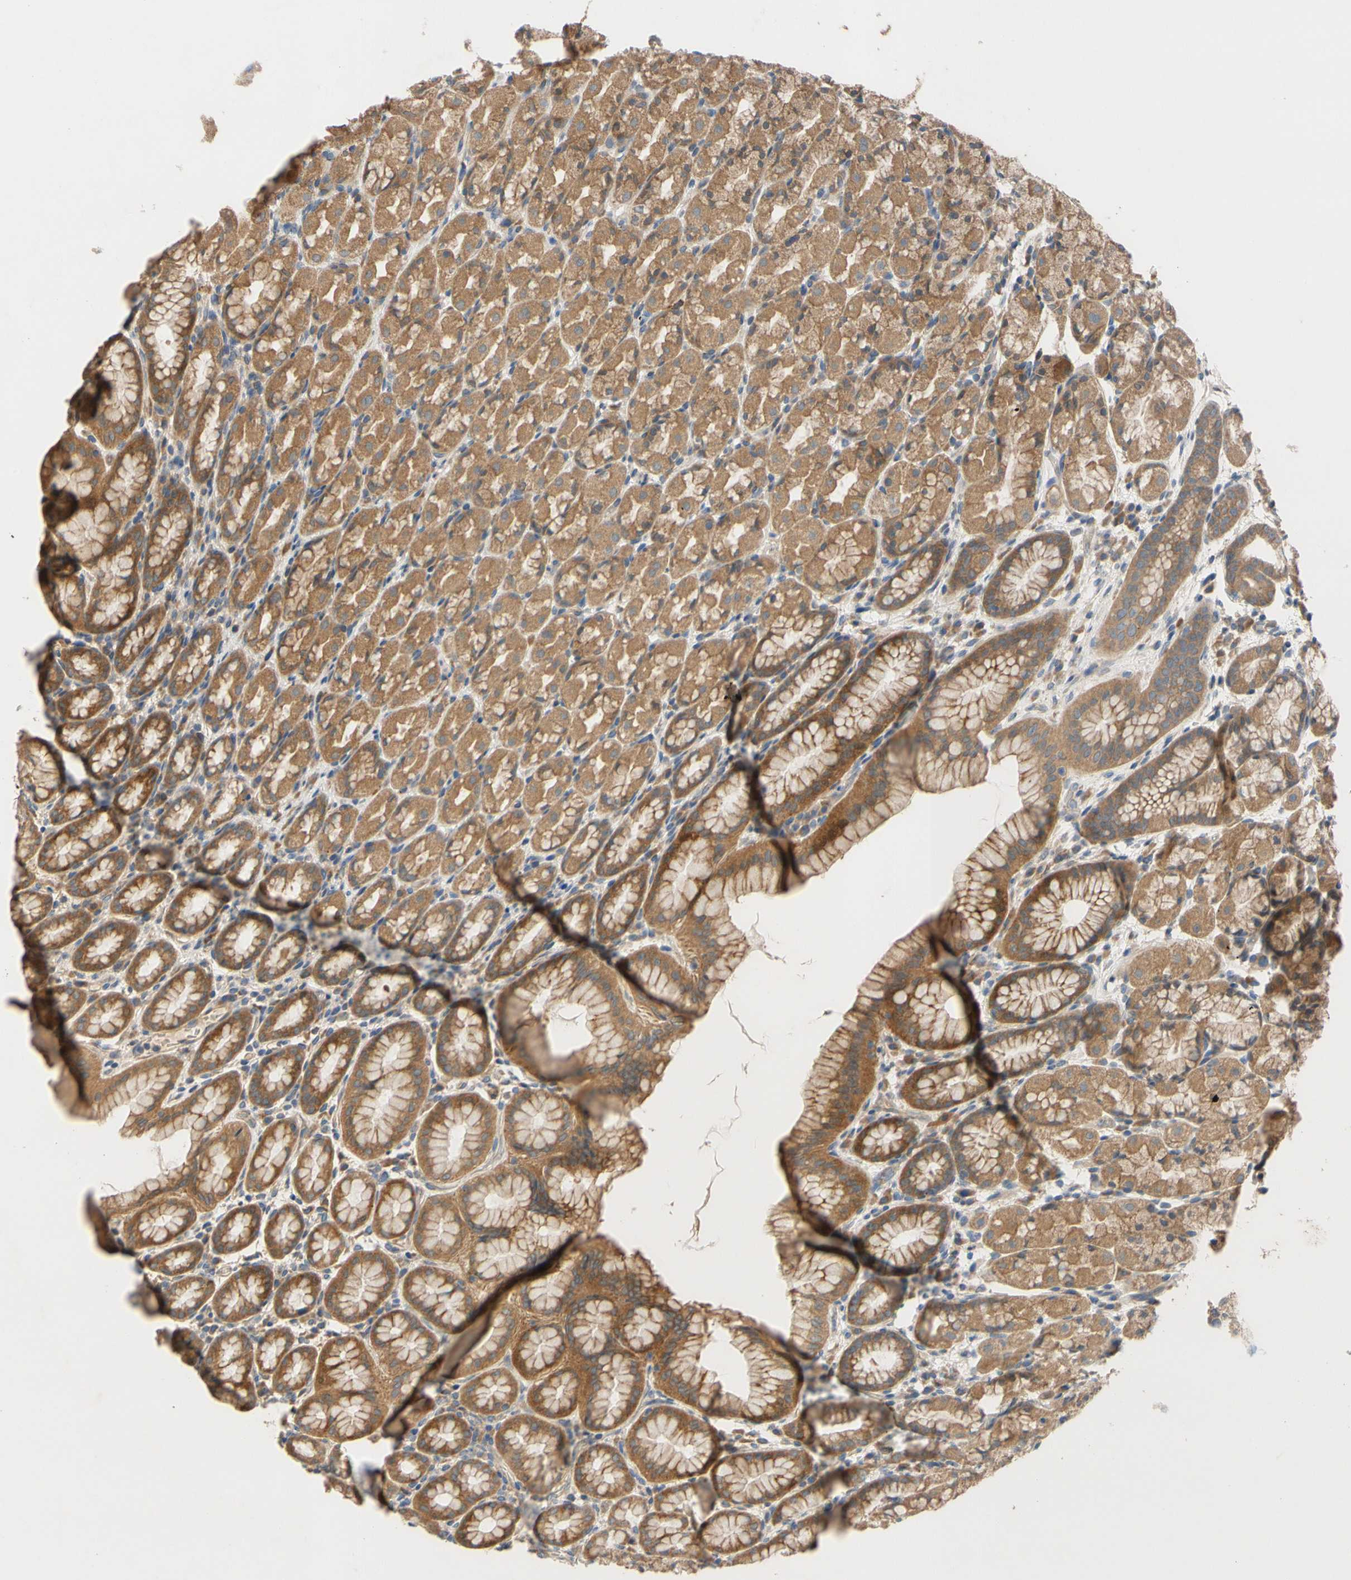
{"staining": {"intensity": "moderate", "quantity": ">75%", "location": "cytoplasmic/membranous"}, "tissue": "stomach", "cell_type": "Glandular cells", "image_type": "normal", "snomed": [{"axis": "morphology", "description": "Normal tissue, NOS"}, {"axis": "topography", "description": "Stomach, upper"}], "caption": "Normal stomach shows moderate cytoplasmic/membranous expression in approximately >75% of glandular cells, visualized by immunohistochemistry.", "gene": "MBTPS2", "patient": {"sex": "male", "age": 68}}